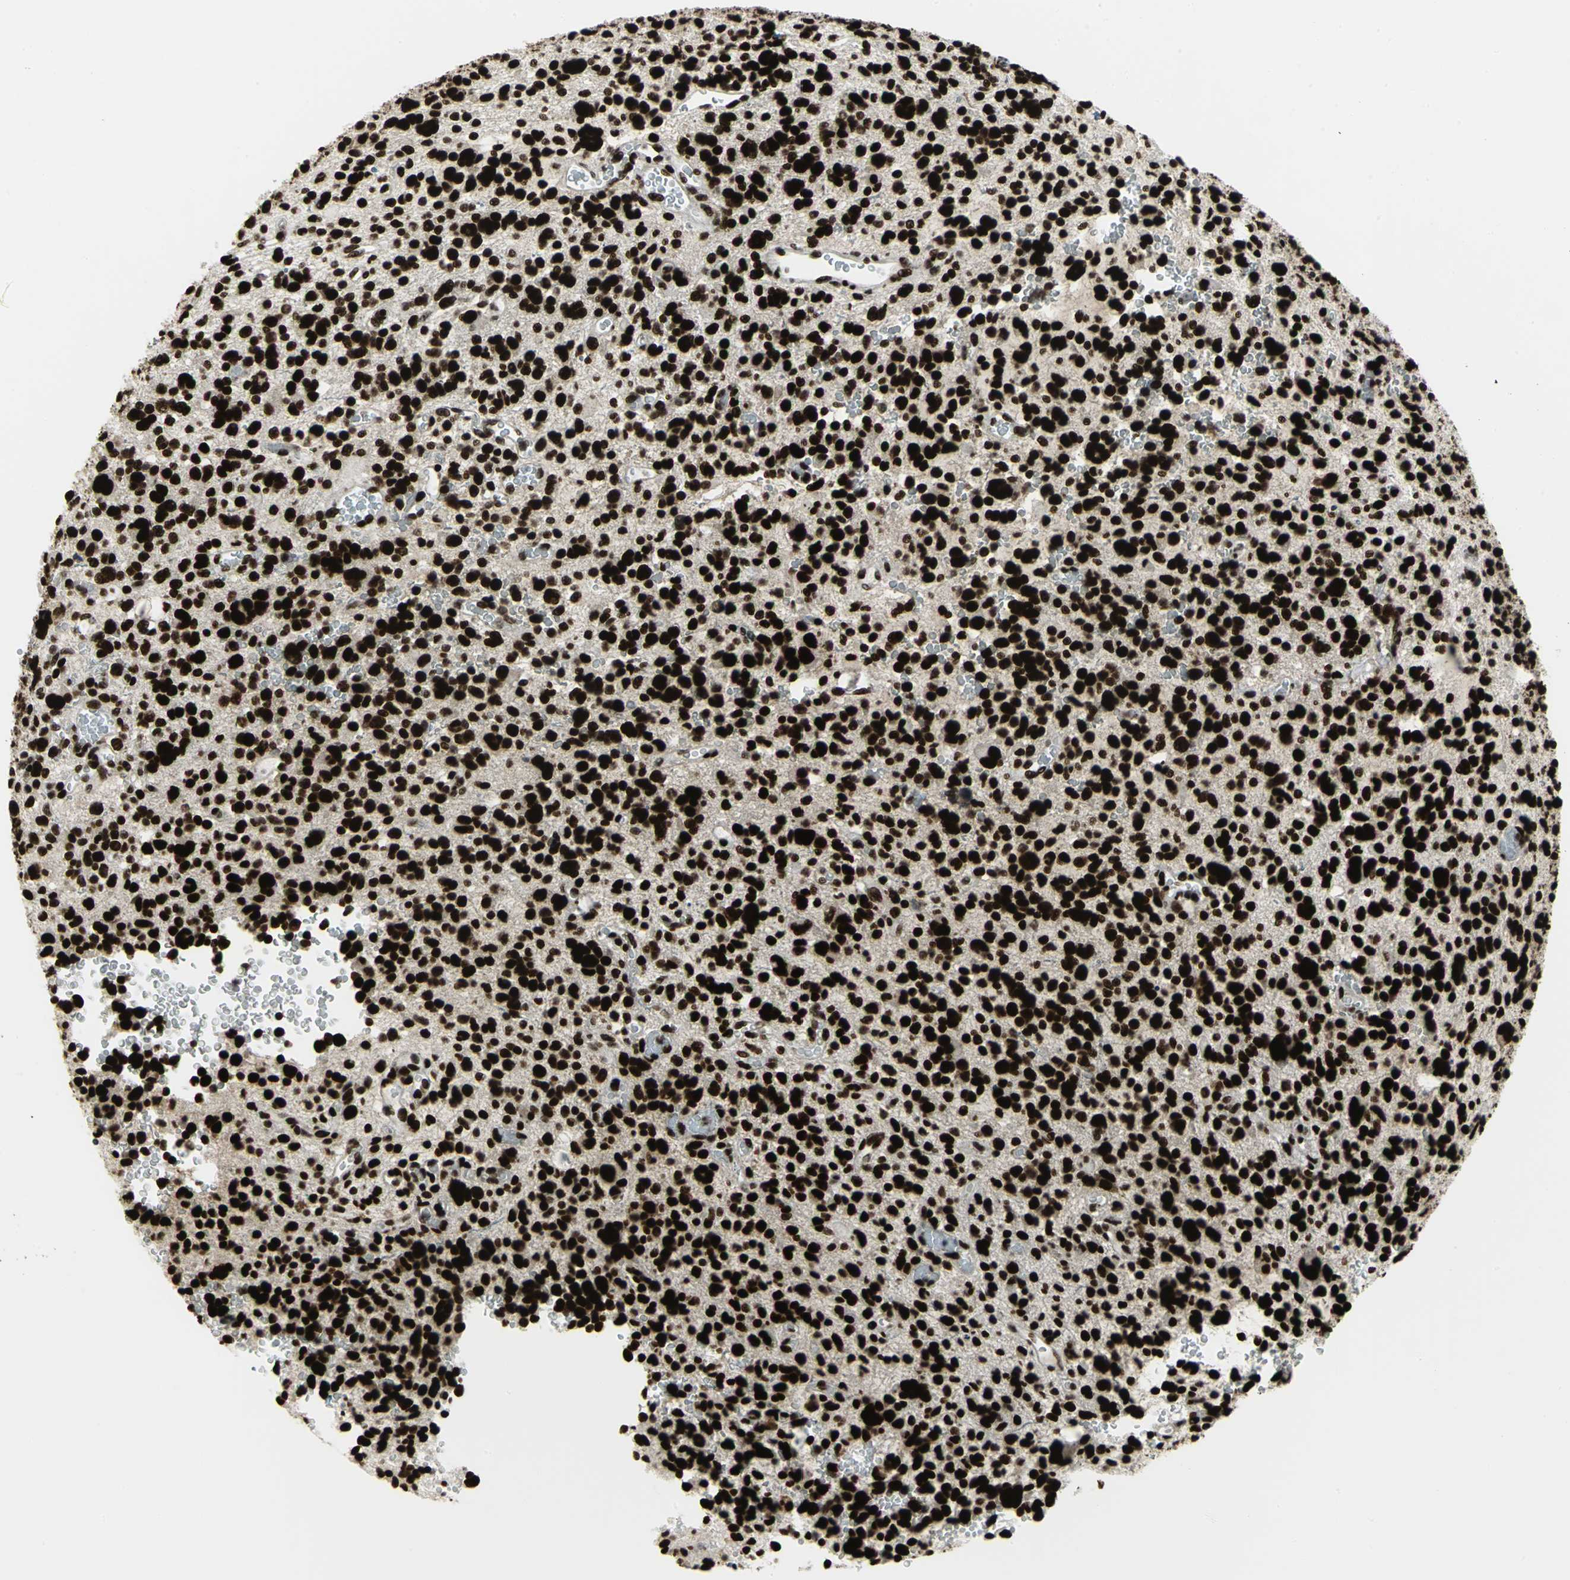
{"staining": {"intensity": "strong", "quantity": ">75%", "location": "nuclear"}, "tissue": "glioma", "cell_type": "Tumor cells", "image_type": "cancer", "snomed": [{"axis": "morphology", "description": "Glioma, malignant, High grade"}, {"axis": "topography", "description": "Brain"}], "caption": "Strong nuclear positivity is present in approximately >75% of tumor cells in malignant high-grade glioma. (brown staining indicates protein expression, while blue staining denotes nuclei).", "gene": "SMARCA4", "patient": {"sex": "male", "age": 48}}